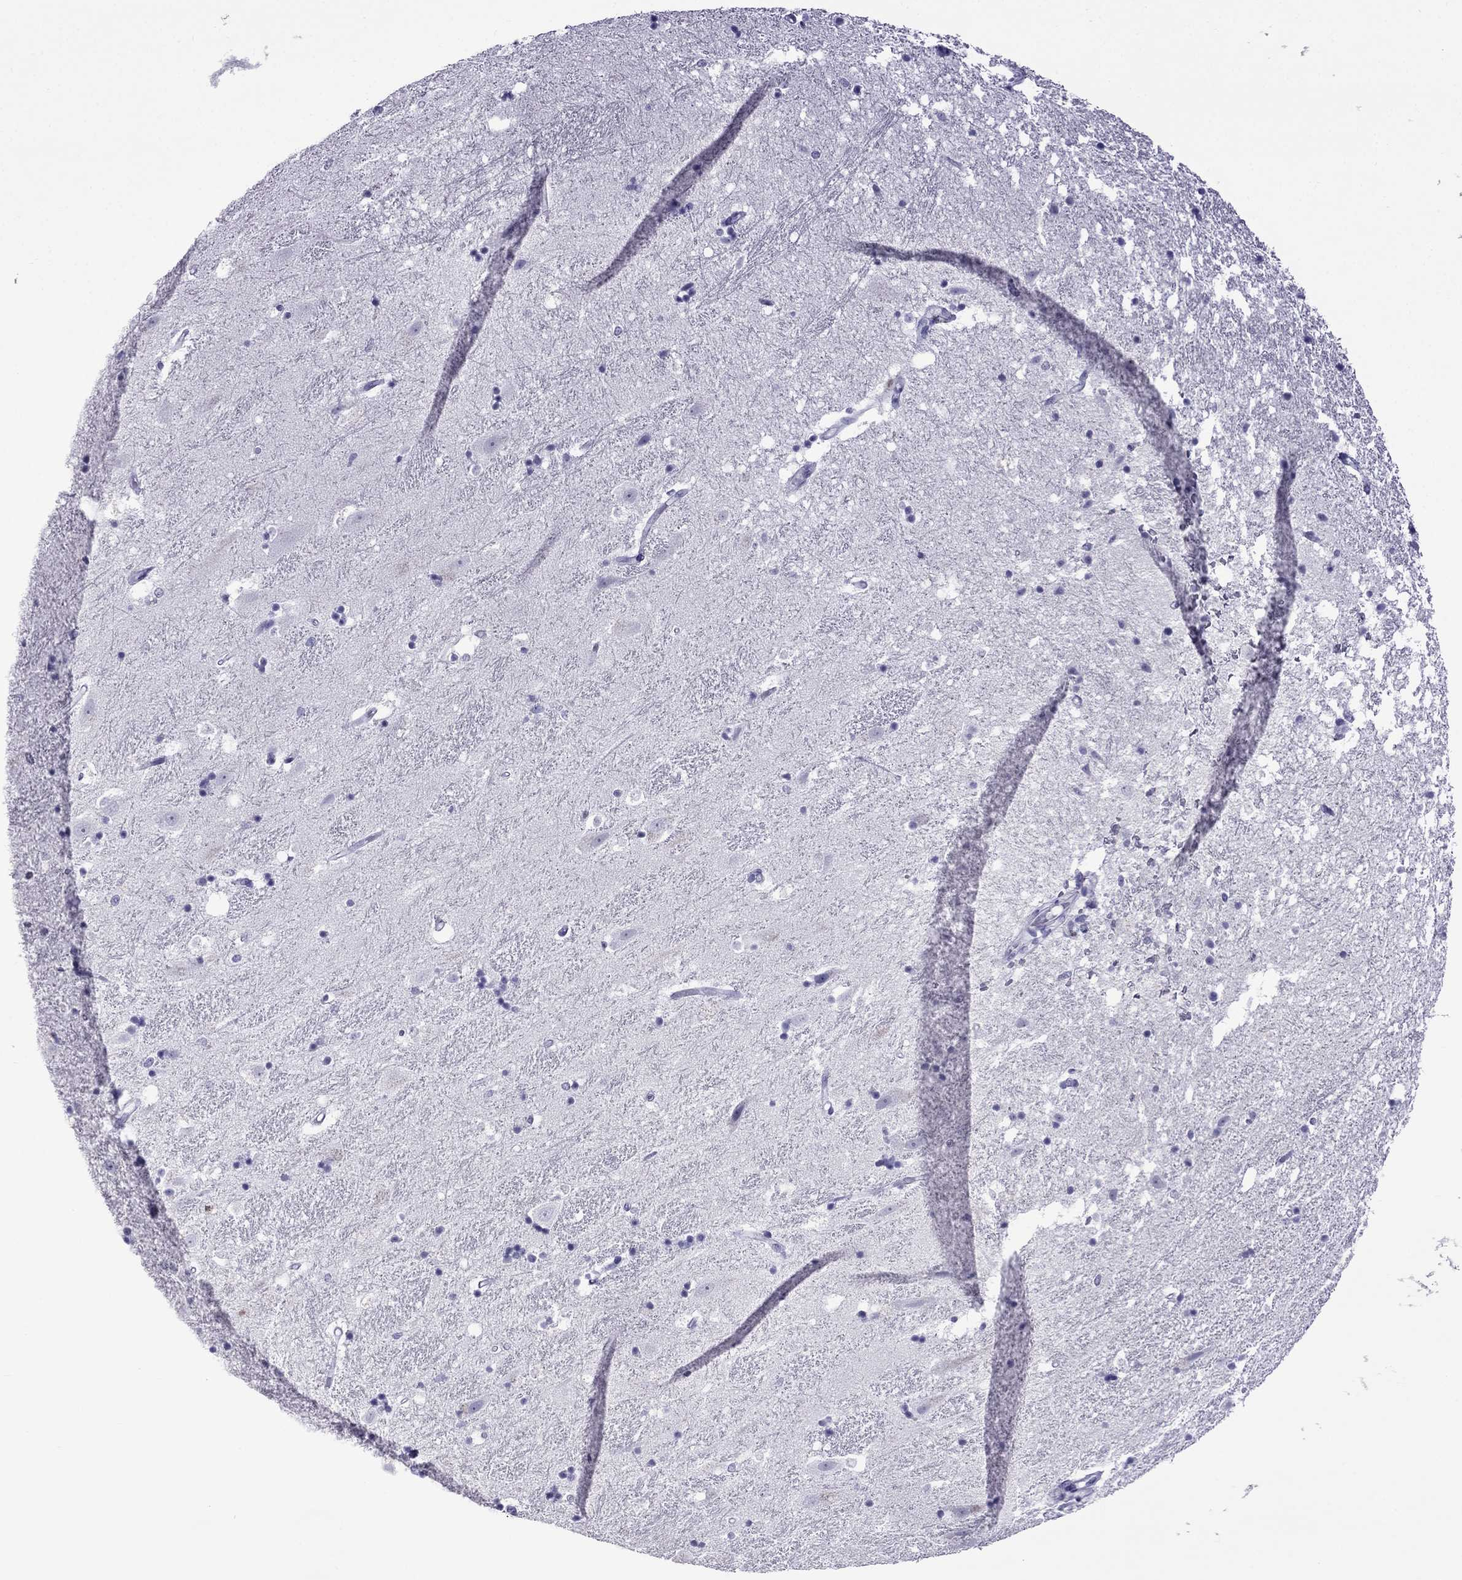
{"staining": {"intensity": "negative", "quantity": "none", "location": "none"}, "tissue": "hippocampus", "cell_type": "Glial cells", "image_type": "normal", "snomed": [{"axis": "morphology", "description": "Normal tissue, NOS"}, {"axis": "topography", "description": "Hippocampus"}], "caption": "Protein analysis of benign hippocampus shows no significant staining in glial cells. (DAB immunohistochemistry (IHC), high magnification).", "gene": "TFF3", "patient": {"sex": "male", "age": 49}}